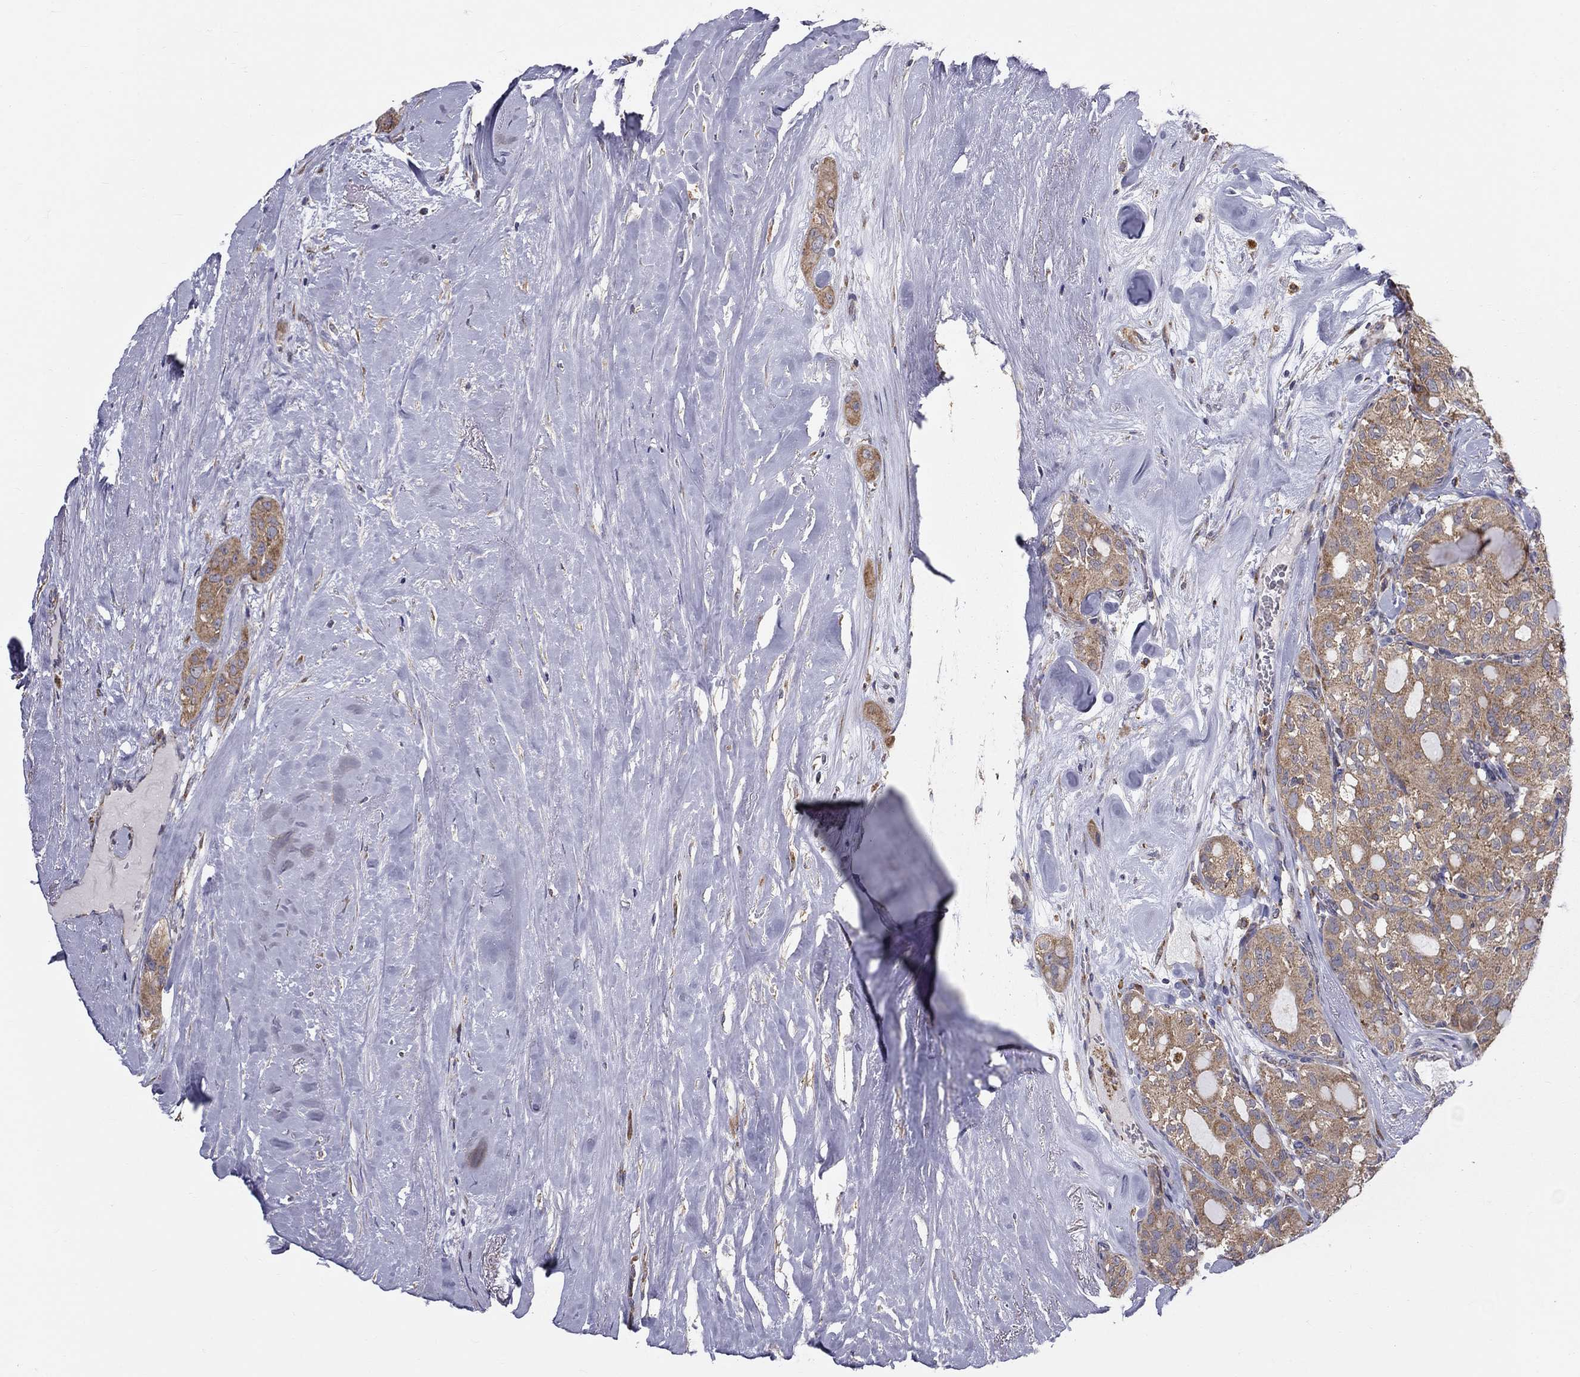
{"staining": {"intensity": "moderate", "quantity": ">75%", "location": "cytoplasmic/membranous"}, "tissue": "thyroid cancer", "cell_type": "Tumor cells", "image_type": "cancer", "snomed": [{"axis": "morphology", "description": "Follicular adenoma carcinoma, NOS"}, {"axis": "topography", "description": "Thyroid gland"}], "caption": "Immunohistochemistry histopathology image of human follicular adenoma carcinoma (thyroid) stained for a protein (brown), which displays medium levels of moderate cytoplasmic/membranous positivity in about >75% of tumor cells.", "gene": "PRDX4", "patient": {"sex": "male", "age": 75}}